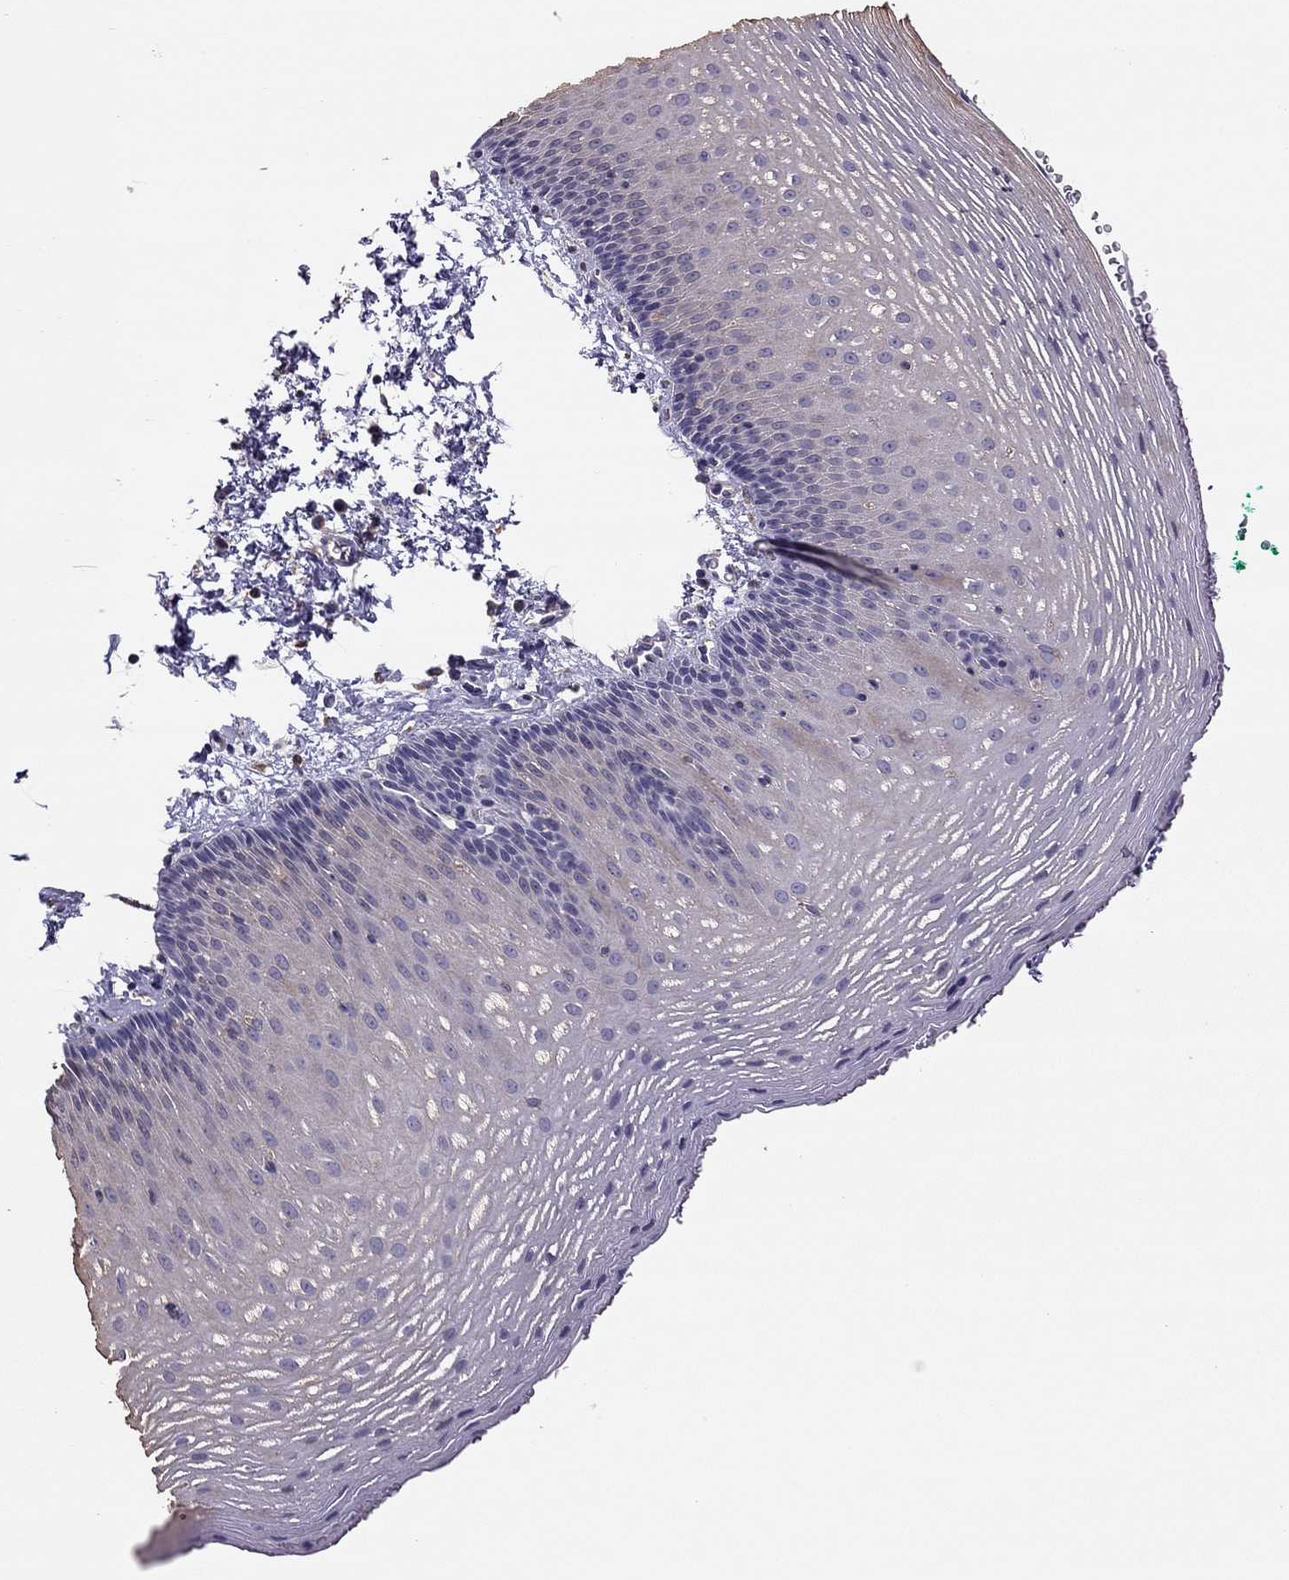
{"staining": {"intensity": "negative", "quantity": "none", "location": "none"}, "tissue": "esophagus", "cell_type": "Squamous epithelial cells", "image_type": "normal", "snomed": [{"axis": "morphology", "description": "Normal tissue, NOS"}, {"axis": "topography", "description": "Esophagus"}], "caption": "This is an IHC histopathology image of unremarkable human esophagus. There is no positivity in squamous epithelial cells.", "gene": "LRIT3", "patient": {"sex": "male", "age": 76}}